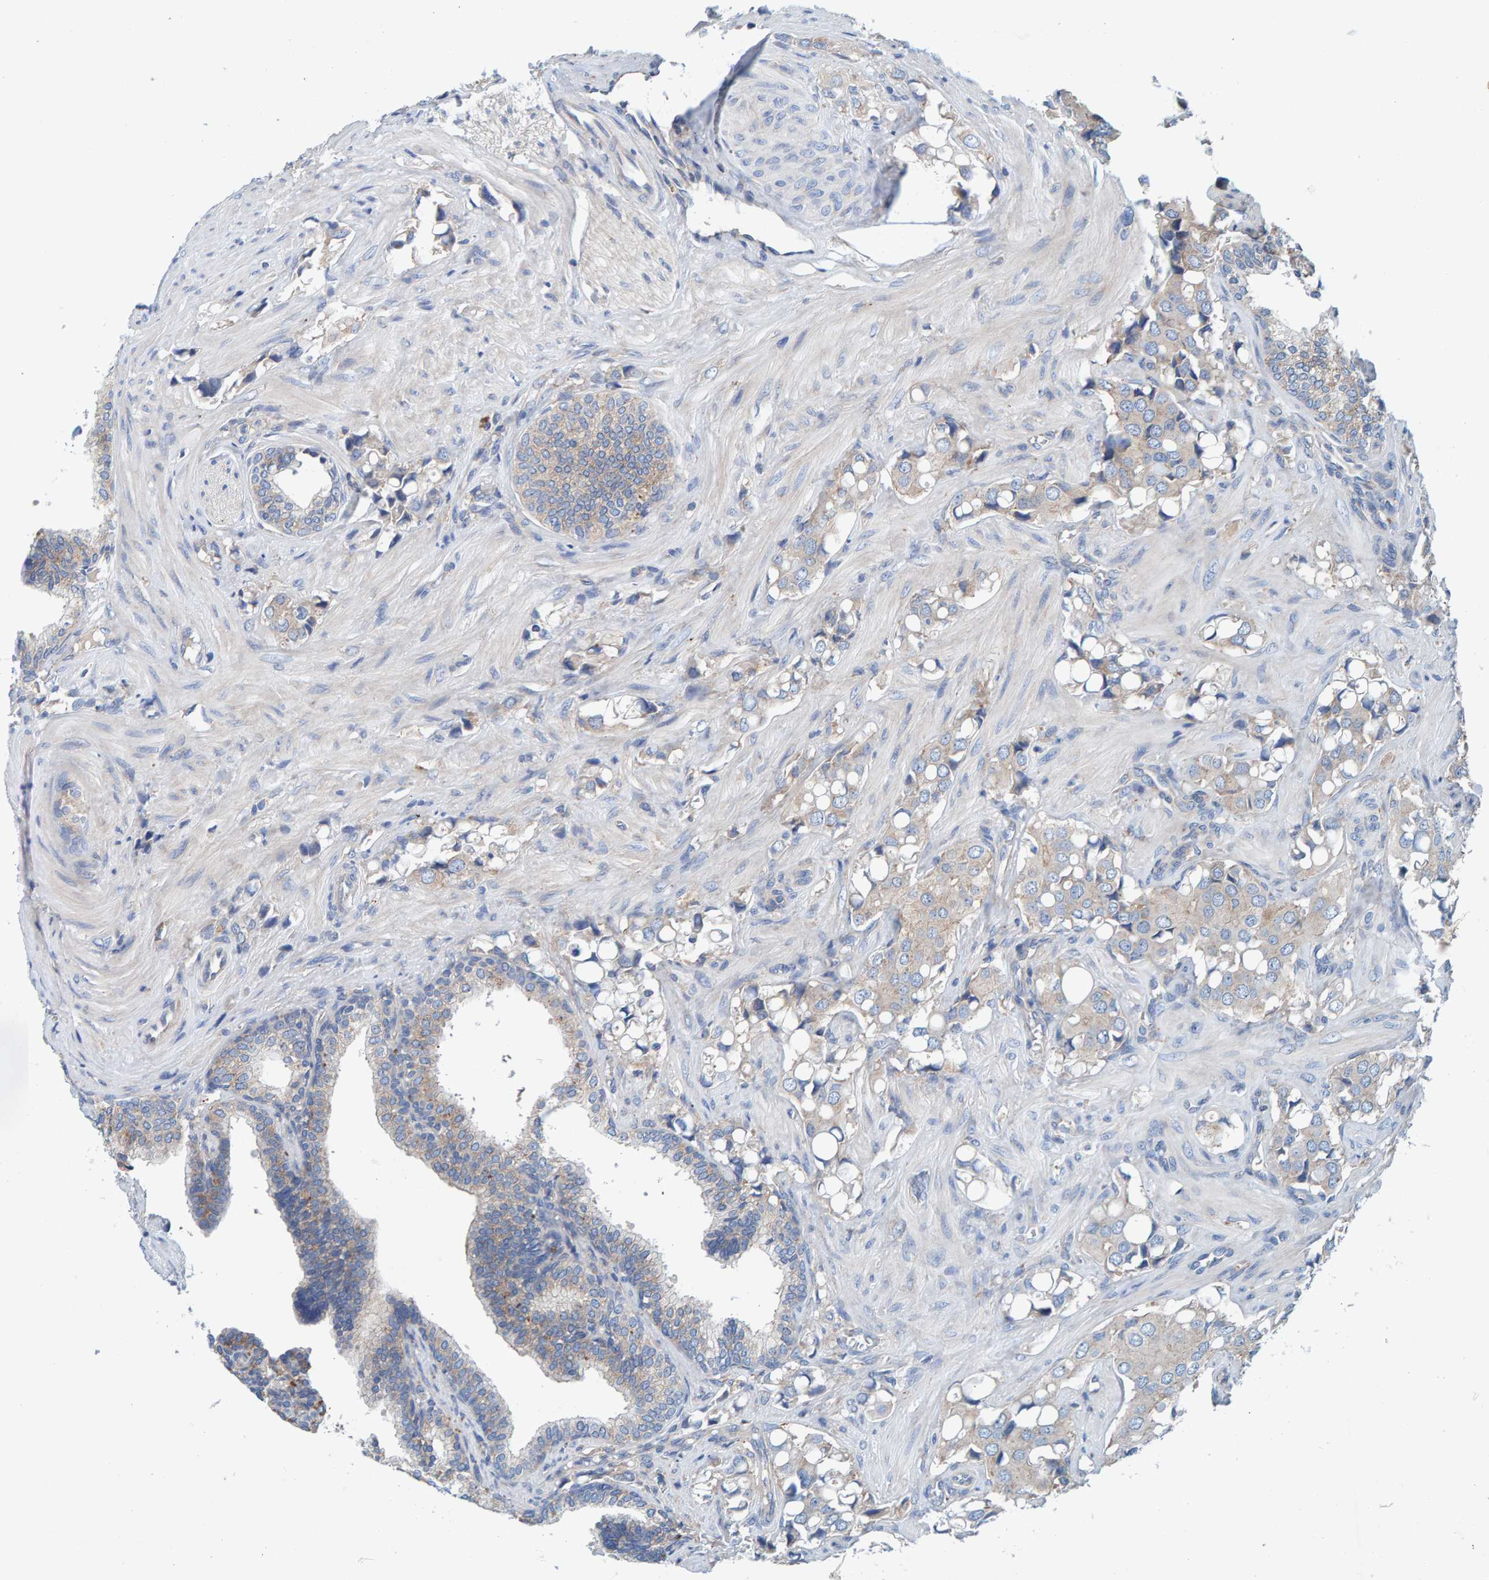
{"staining": {"intensity": "weak", "quantity": "<25%", "location": "cytoplasmic/membranous"}, "tissue": "prostate cancer", "cell_type": "Tumor cells", "image_type": "cancer", "snomed": [{"axis": "morphology", "description": "Adenocarcinoma, High grade"}, {"axis": "topography", "description": "Prostate"}], "caption": "Tumor cells show no significant expression in prostate cancer.", "gene": "MKLN1", "patient": {"sex": "male", "age": 52}}